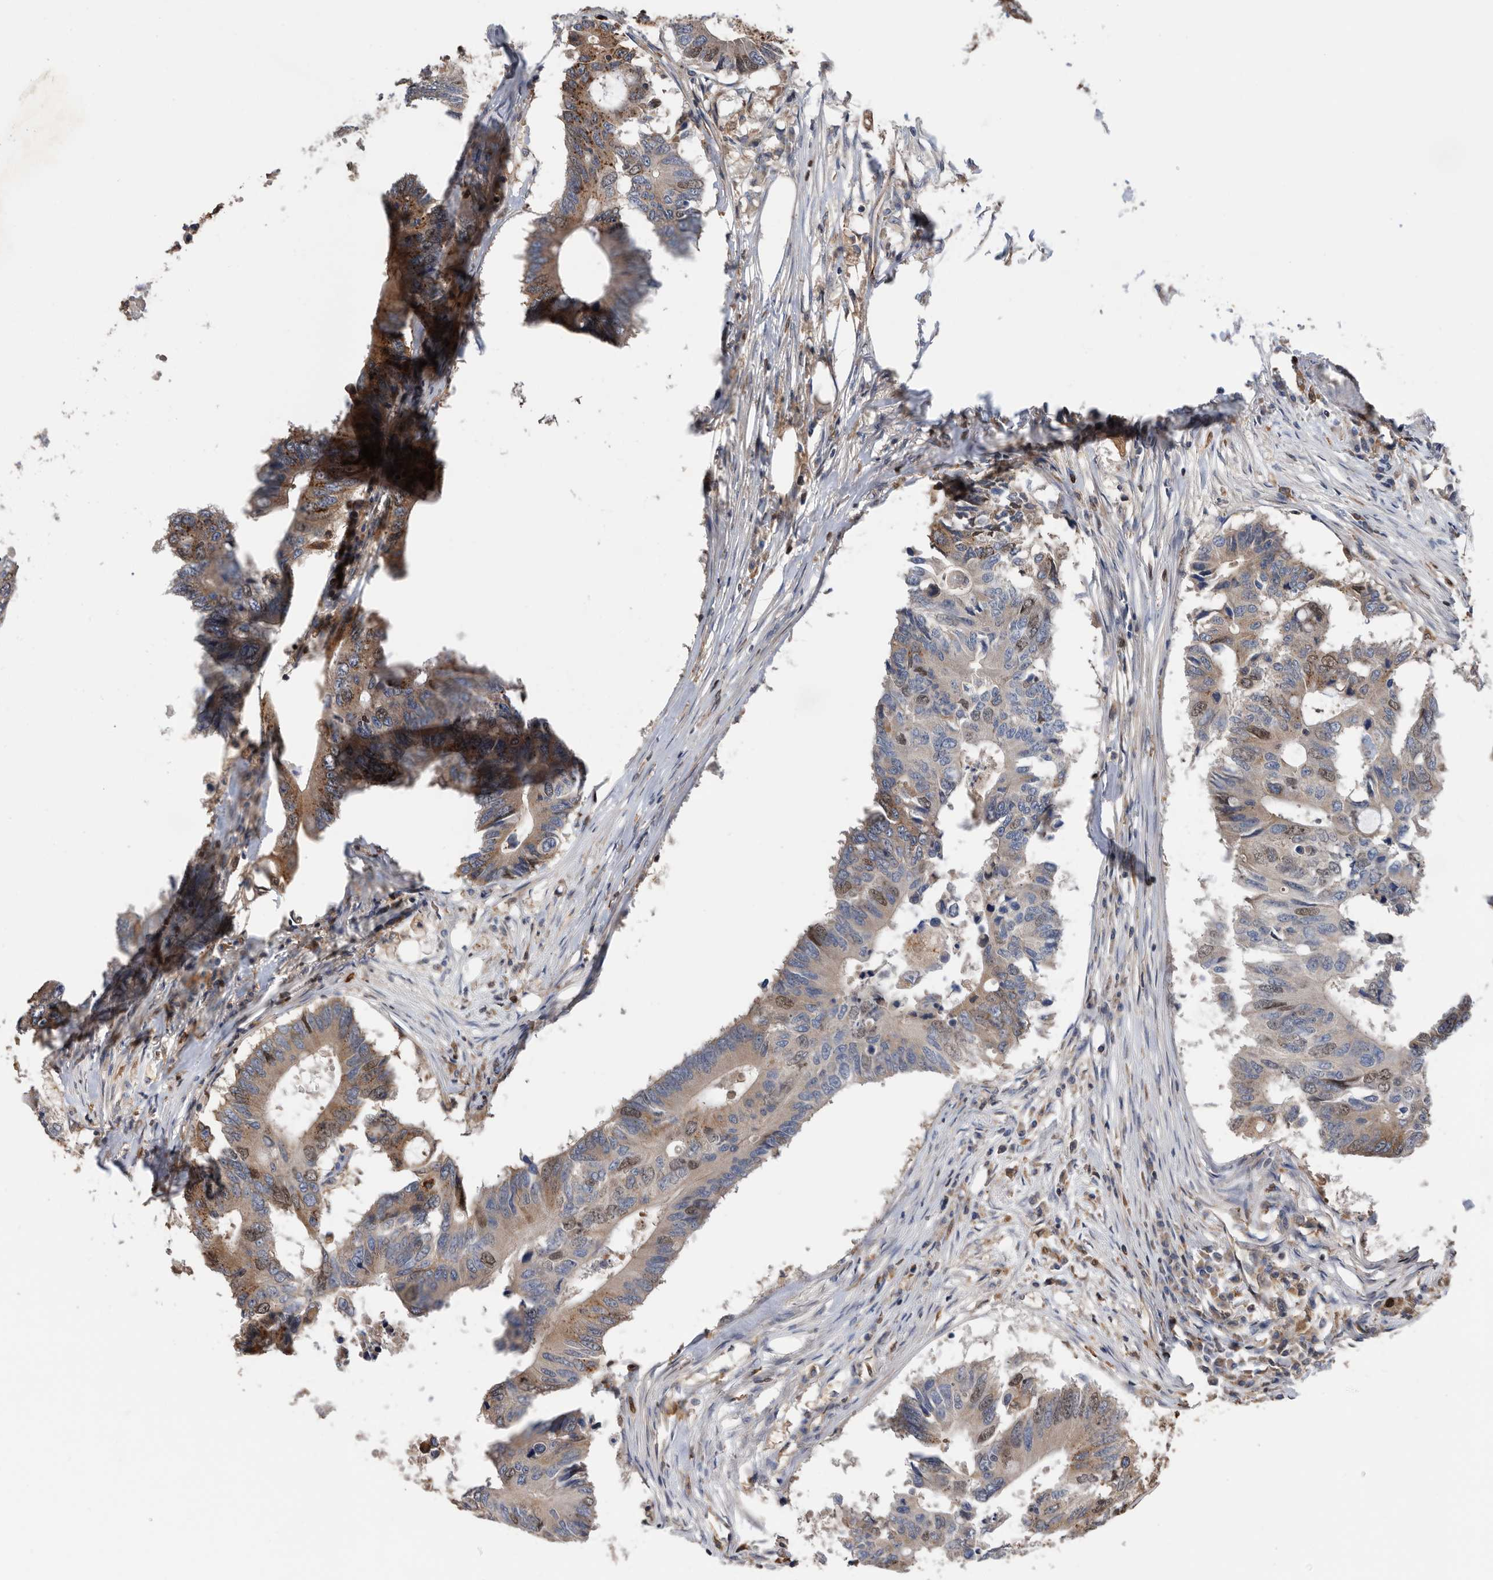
{"staining": {"intensity": "moderate", "quantity": "25%-75%", "location": "cytoplasmic/membranous,nuclear"}, "tissue": "colorectal cancer", "cell_type": "Tumor cells", "image_type": "cancer", "snomed": [{"axis": "morphology", "description": "Adenocarcinoma, NOS"}, {"axis": "topography", "description": "Colon"}], "caption": "Approximately 25%-75% of tumor cells in colorectal cancer exhibit moderate cytoplasmic/membranous and nuclear protein expression as visualized by brown immunohistochemical staining.", "gene": "ATAD2", "patient": {"sex": "male", "age": 71}}